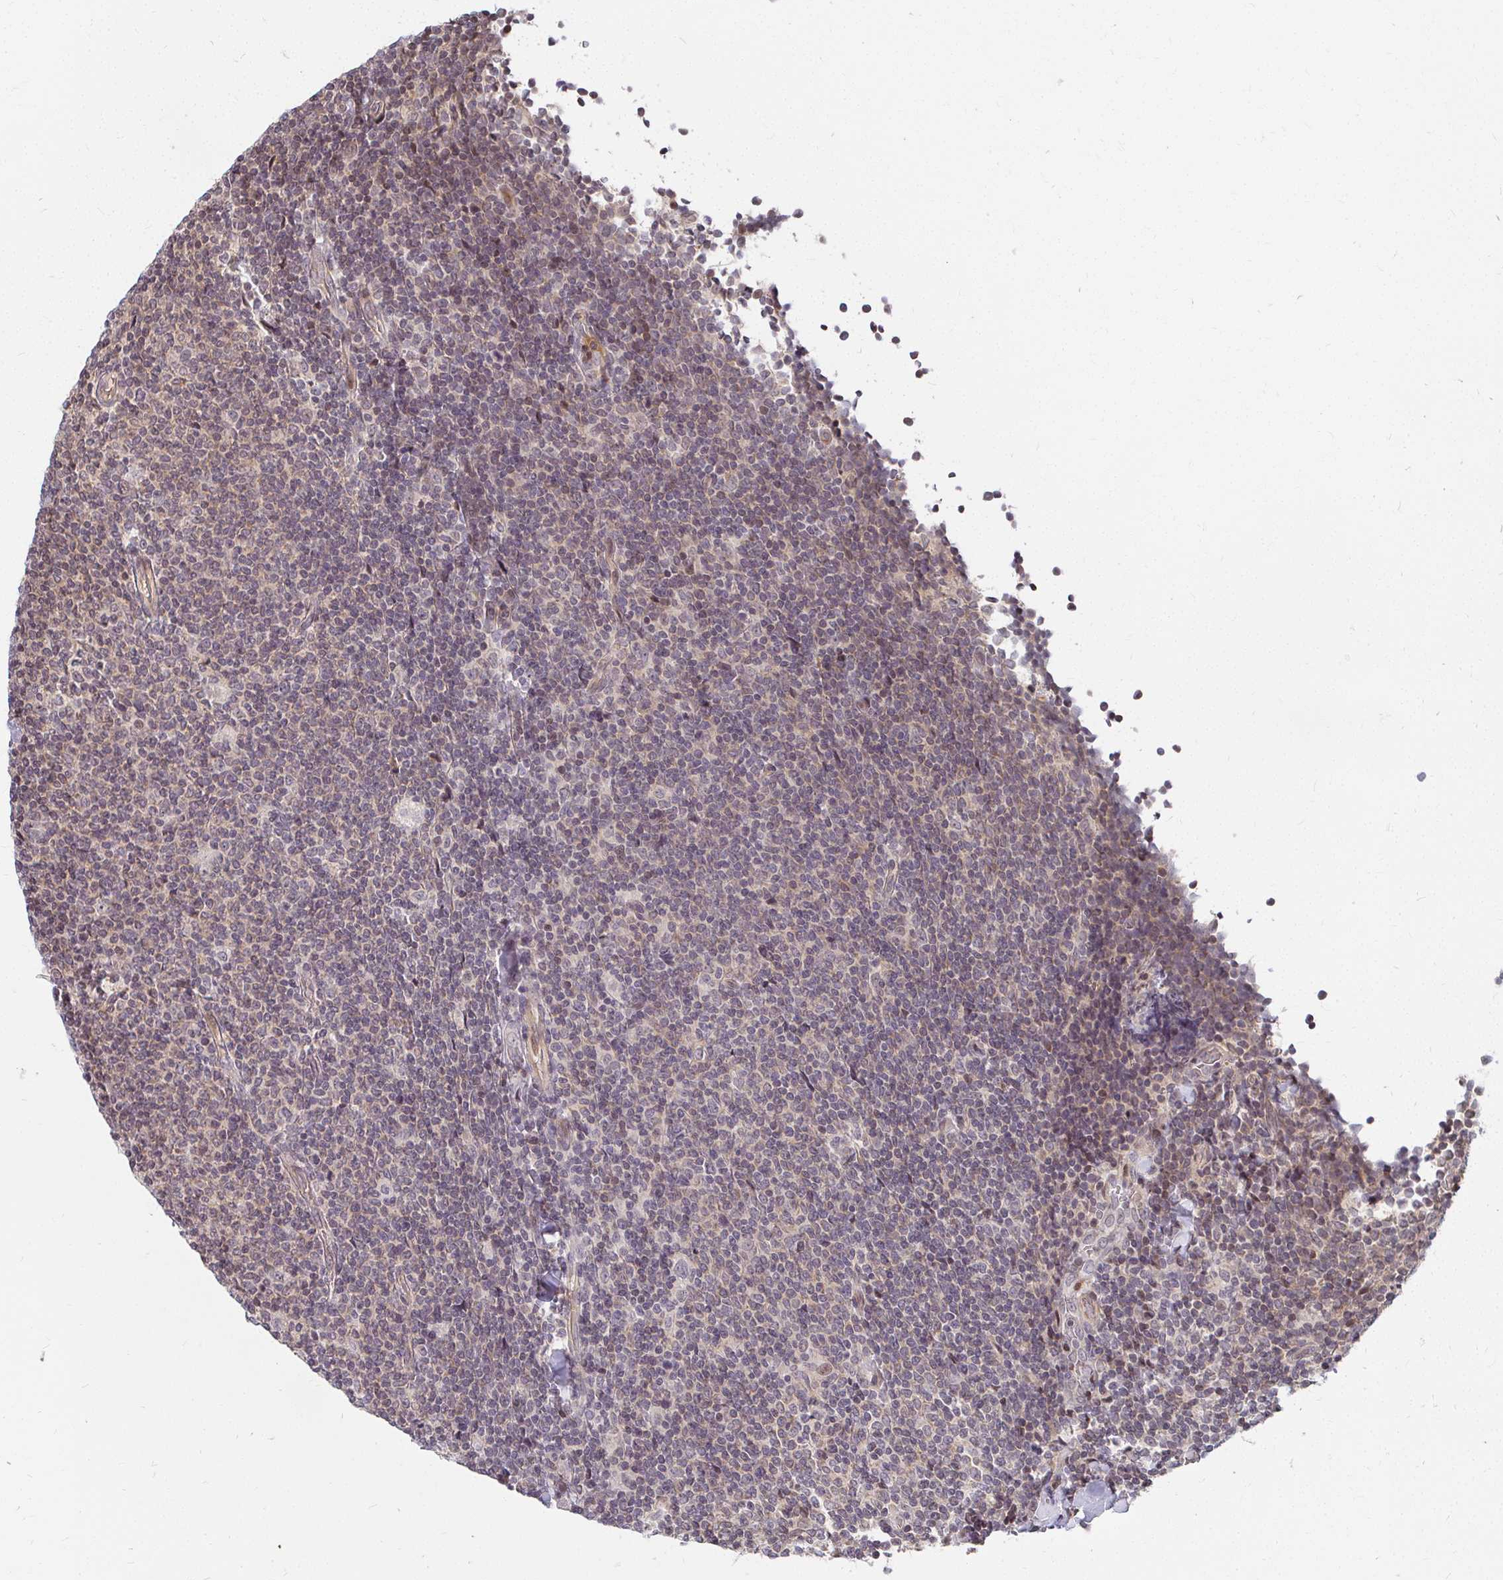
{"staining": {"intensity": "weak", "quantity": "25%-75%", "location": "cytoplasmic/membranous,nuclear"}, "tissue": "lymphoma", "cell_type": "Tumor cells", "image_type": "cancer", "snomed": [{"axis": "morphology", "description": "Malignant lymphoma, non-Hodgkin's type, Low grade"}, {"axis": "topography", "description": "Lymph node"}], "caption": "Immunohistochemical staining of low-grade malignant lymphoma, non-Hodgkin's type reveals low levels of weak cytoplasmic/membranous and nuclear protein staining in approximately 25%-75% of tumor cells.", "gene": "ANK3", "patient": {"sex": "male", "age": 52}}